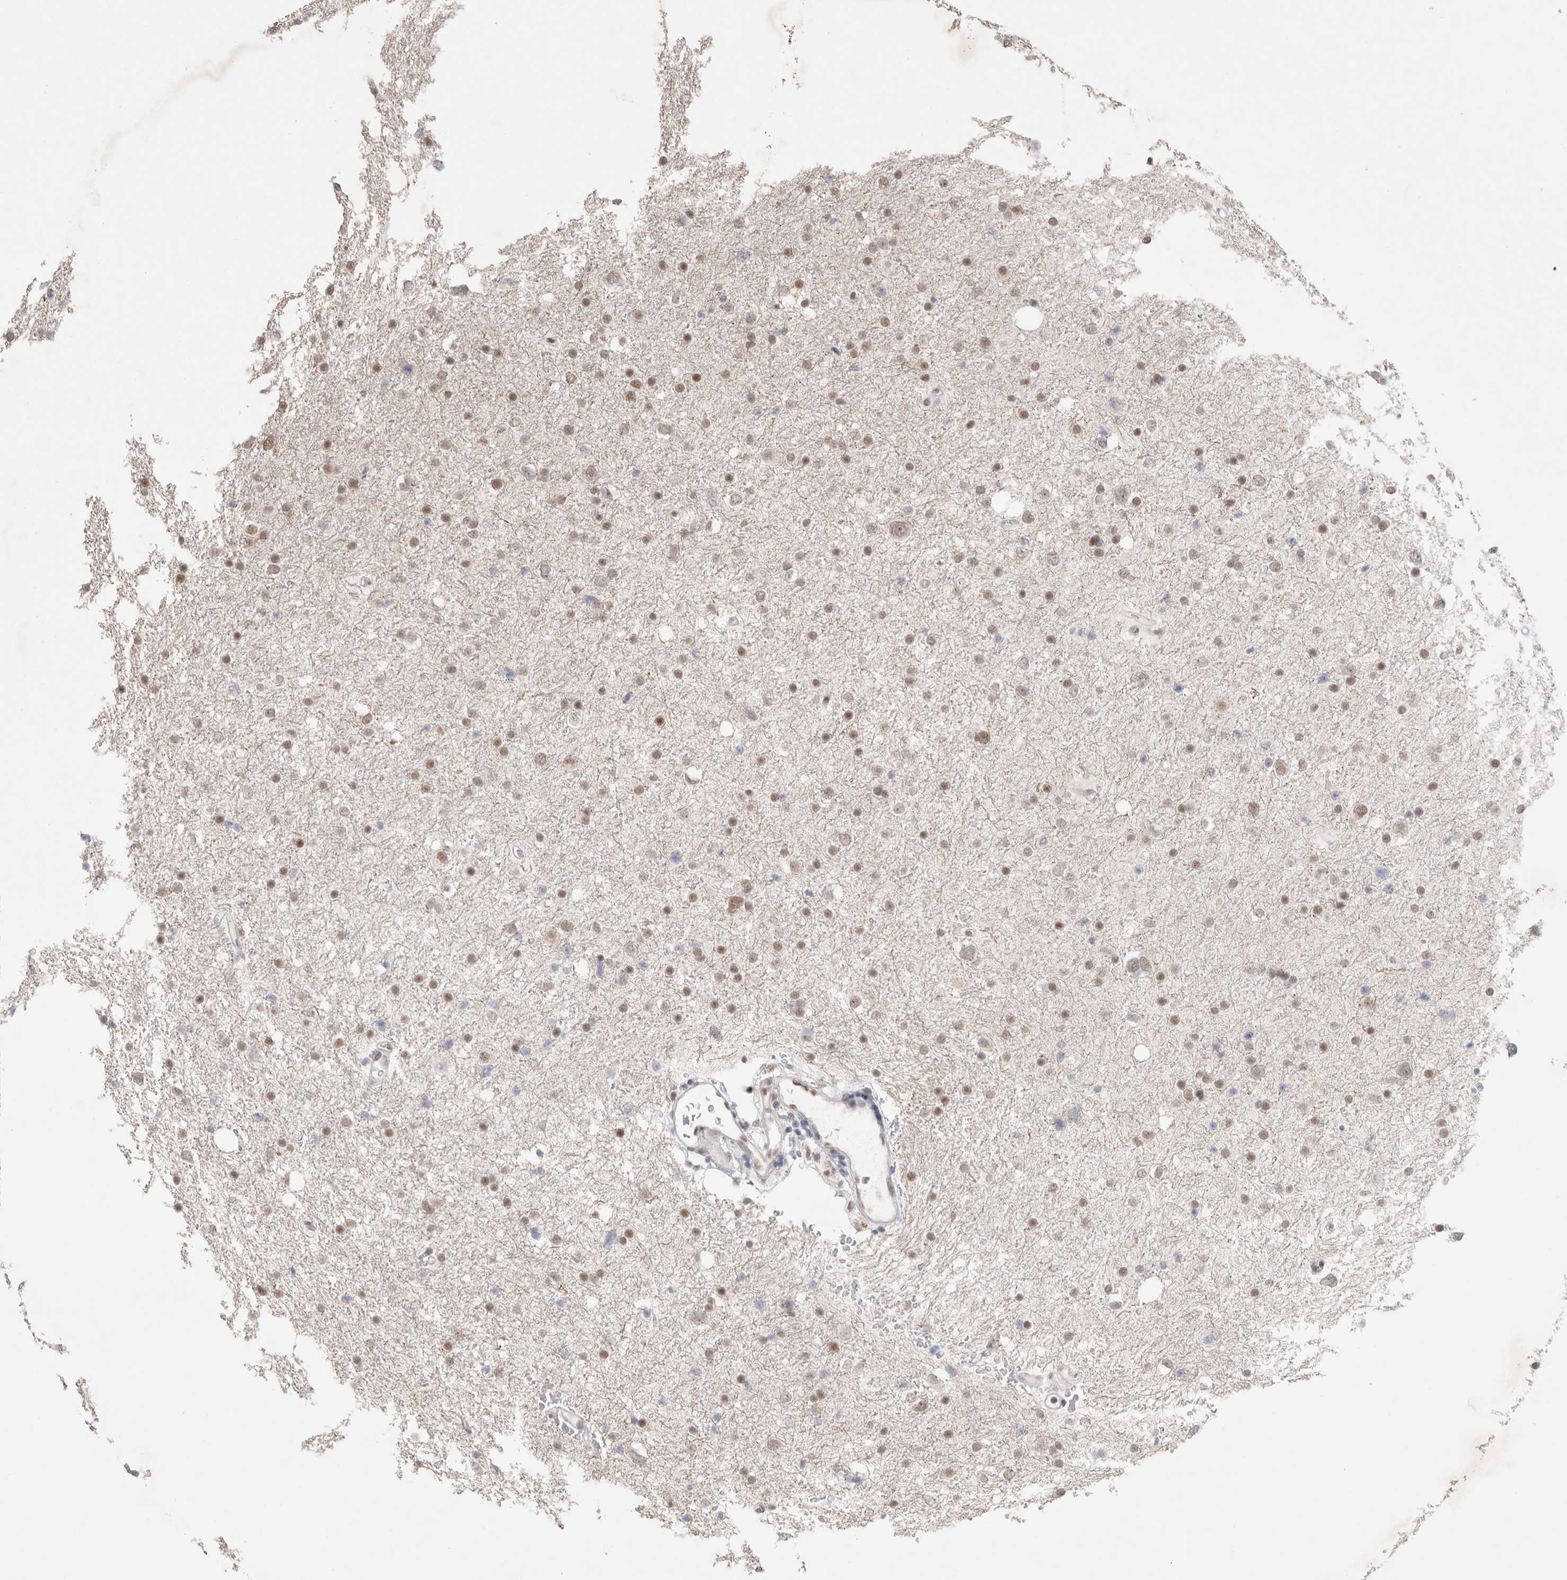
{"staining": {"intensity": "moderate", "quantity": "25%-75%", "location": "nuclear"}, "tissue": "glioma", "cell_type": "Tumor cells", "image_type": "cancer", "snomed": [{"axis": "morphology", "description": "Glioma, malignant, Low grade"}, {"axis": "topography", "description": "Brain"}], "caption": "Moderate nuclear staining for a protein is present in about 25%-75% of tumor cells of malignant glioma (low-grade) using IHC.", "gene": "RECQL4", "patient": {"sex": "female", "age": 37}}